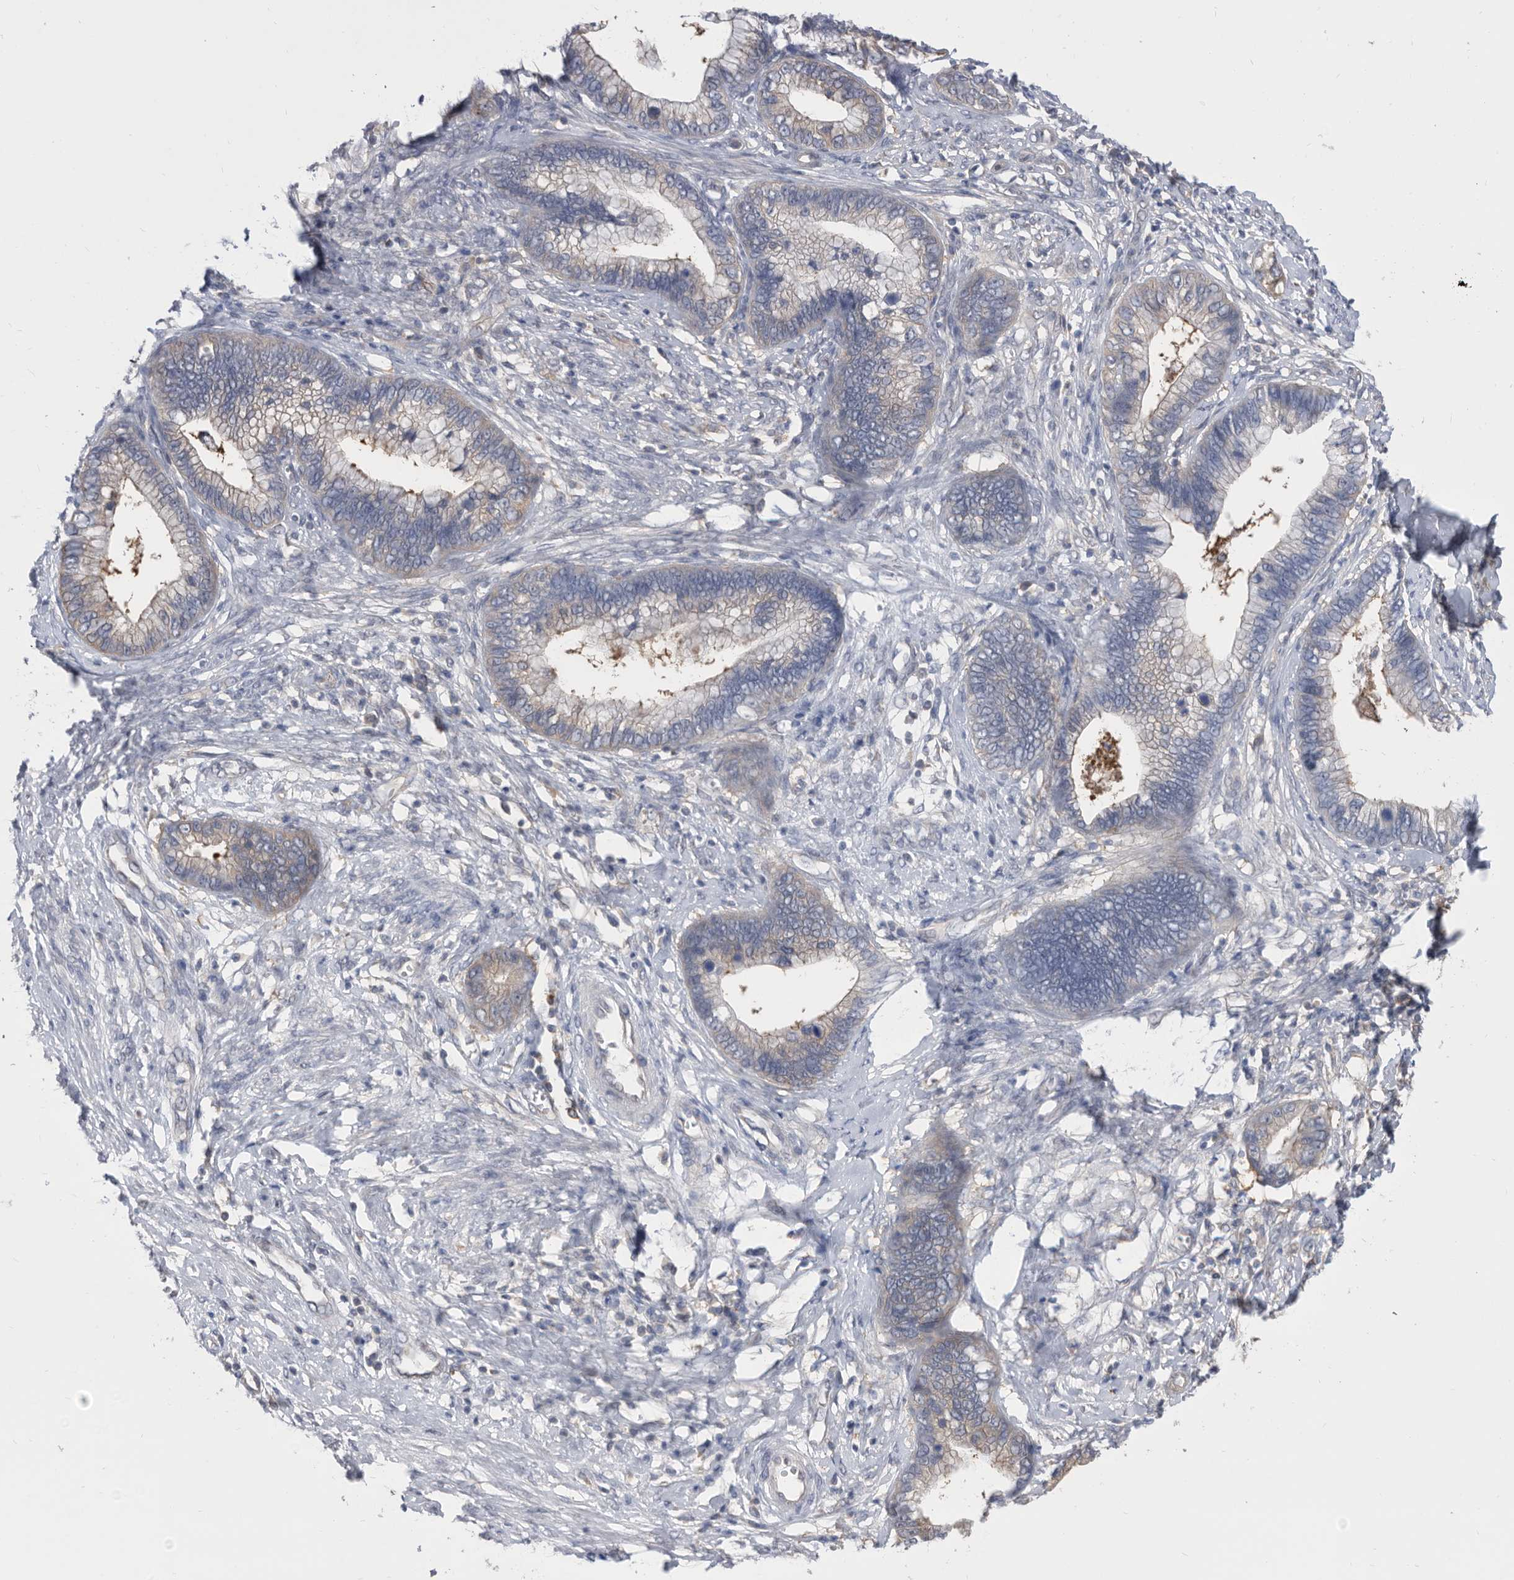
{"staining": {"intensity": "negative", "quantity": "none", "location": "none"}, "tissue": "cervical cancer", "cell_type": "Tumor cells", "image_type": "cancer", "snomed": [{"axis": "morphology", "description": "Adenocarcinoma, NOS"}, {"axis": "topography", "description": "Cervix"}], "caption": "DAB immunohistochemical staining of cervical cancer displays no significant expression in tumor cells.", "gene": "CCT4", "patient": {"sex": "female", "age": 44}}